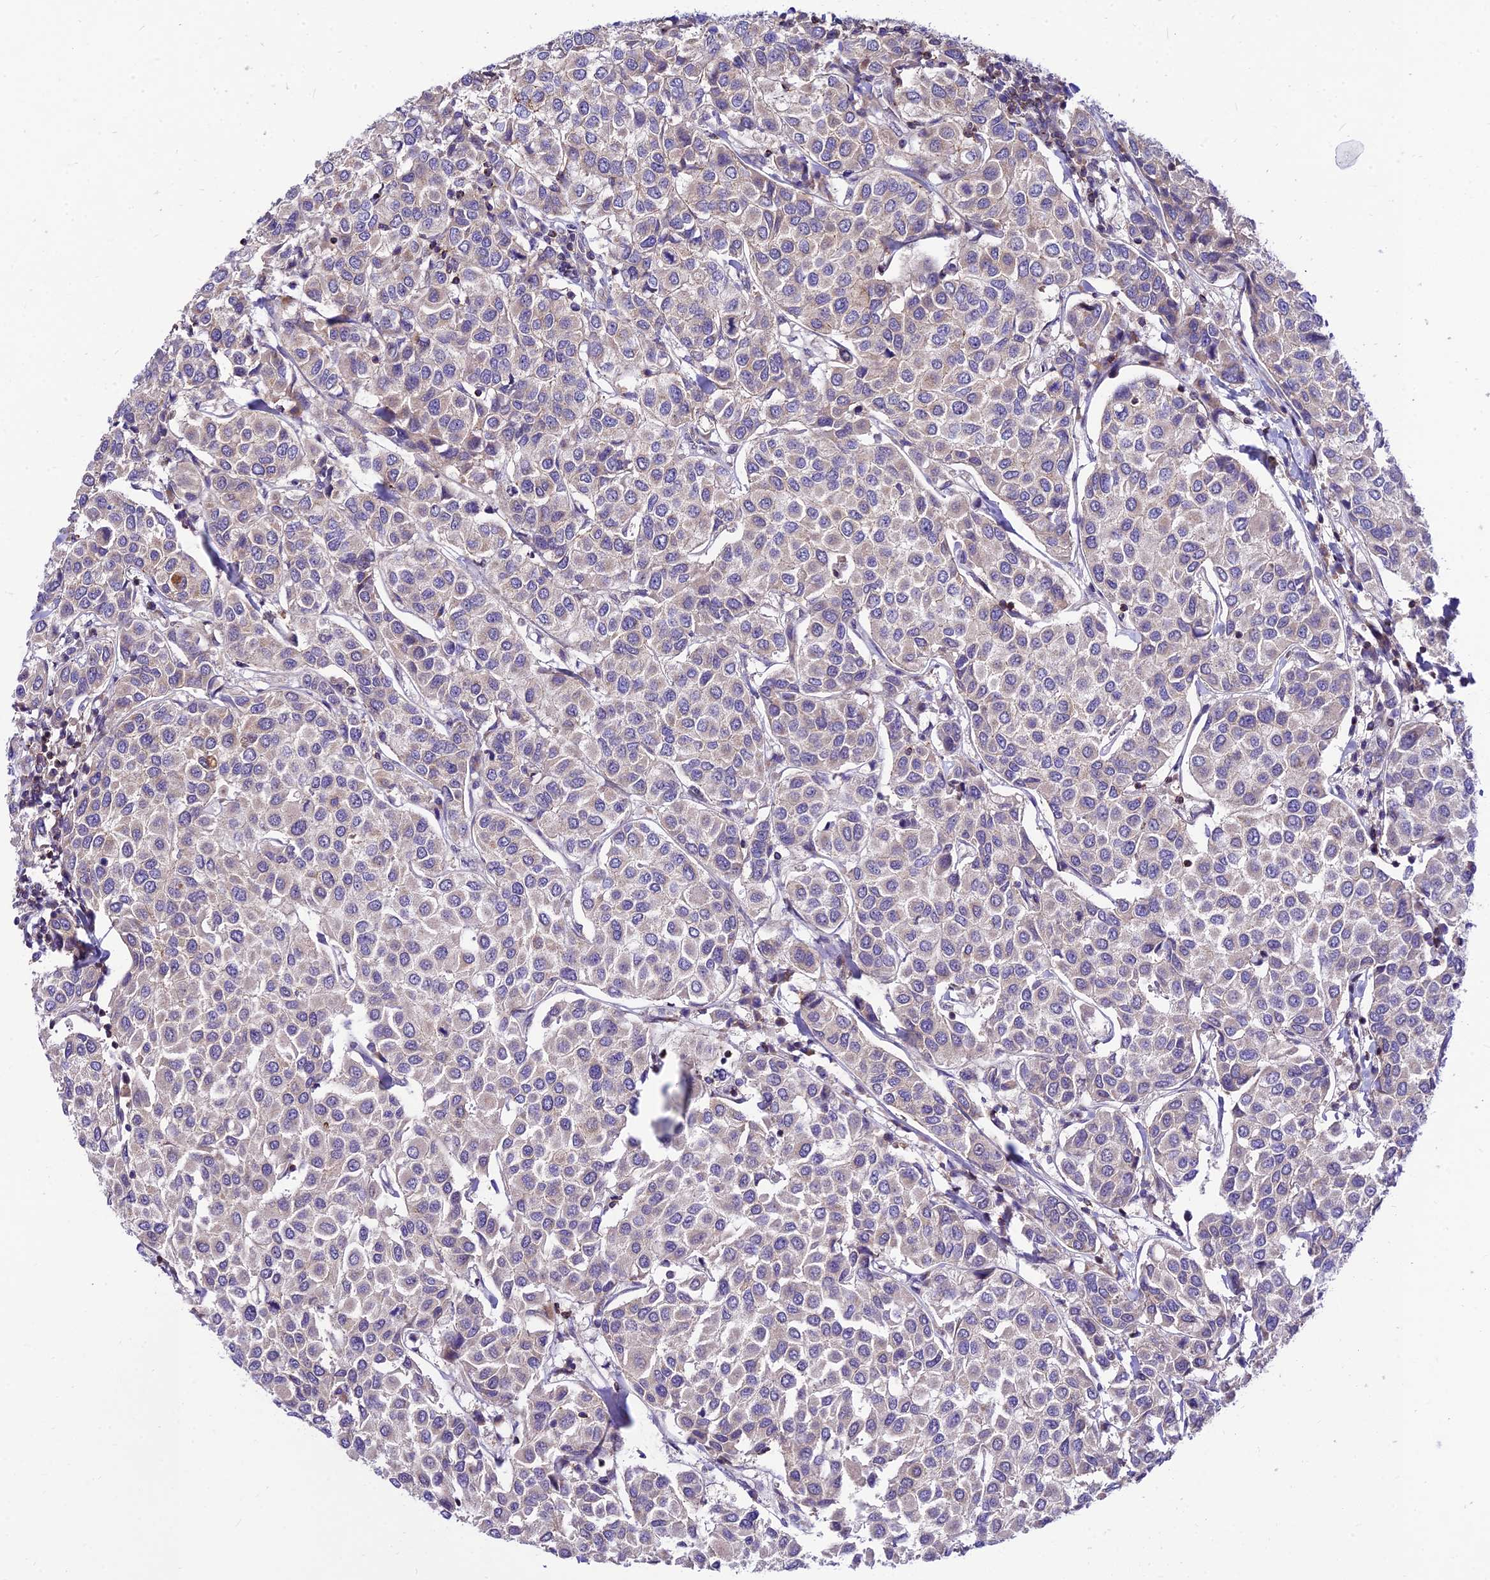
{"staining": {"intensity": "negative", "quantity": "none", "location": "none"}, "tissue": "breast cancer", "cell_type": "Tumor cells", "image_type": "cancer", "snomed": [{"axis": "morphology", "description": "Duct carcinoma"}, {"axis": "topography", "description": "Breast"}], "caption": "Immunohistochemistry (IHC) histopathology image of neoplastic tissue: human invasive ductal carcinoma (breast) stained with DAB (3,3'-diaminobenzidine) demonstrates no significant protein positivity in tumor cells.", "gene": "C6orf132", "patient": {"sex": "female", "age": 55}}